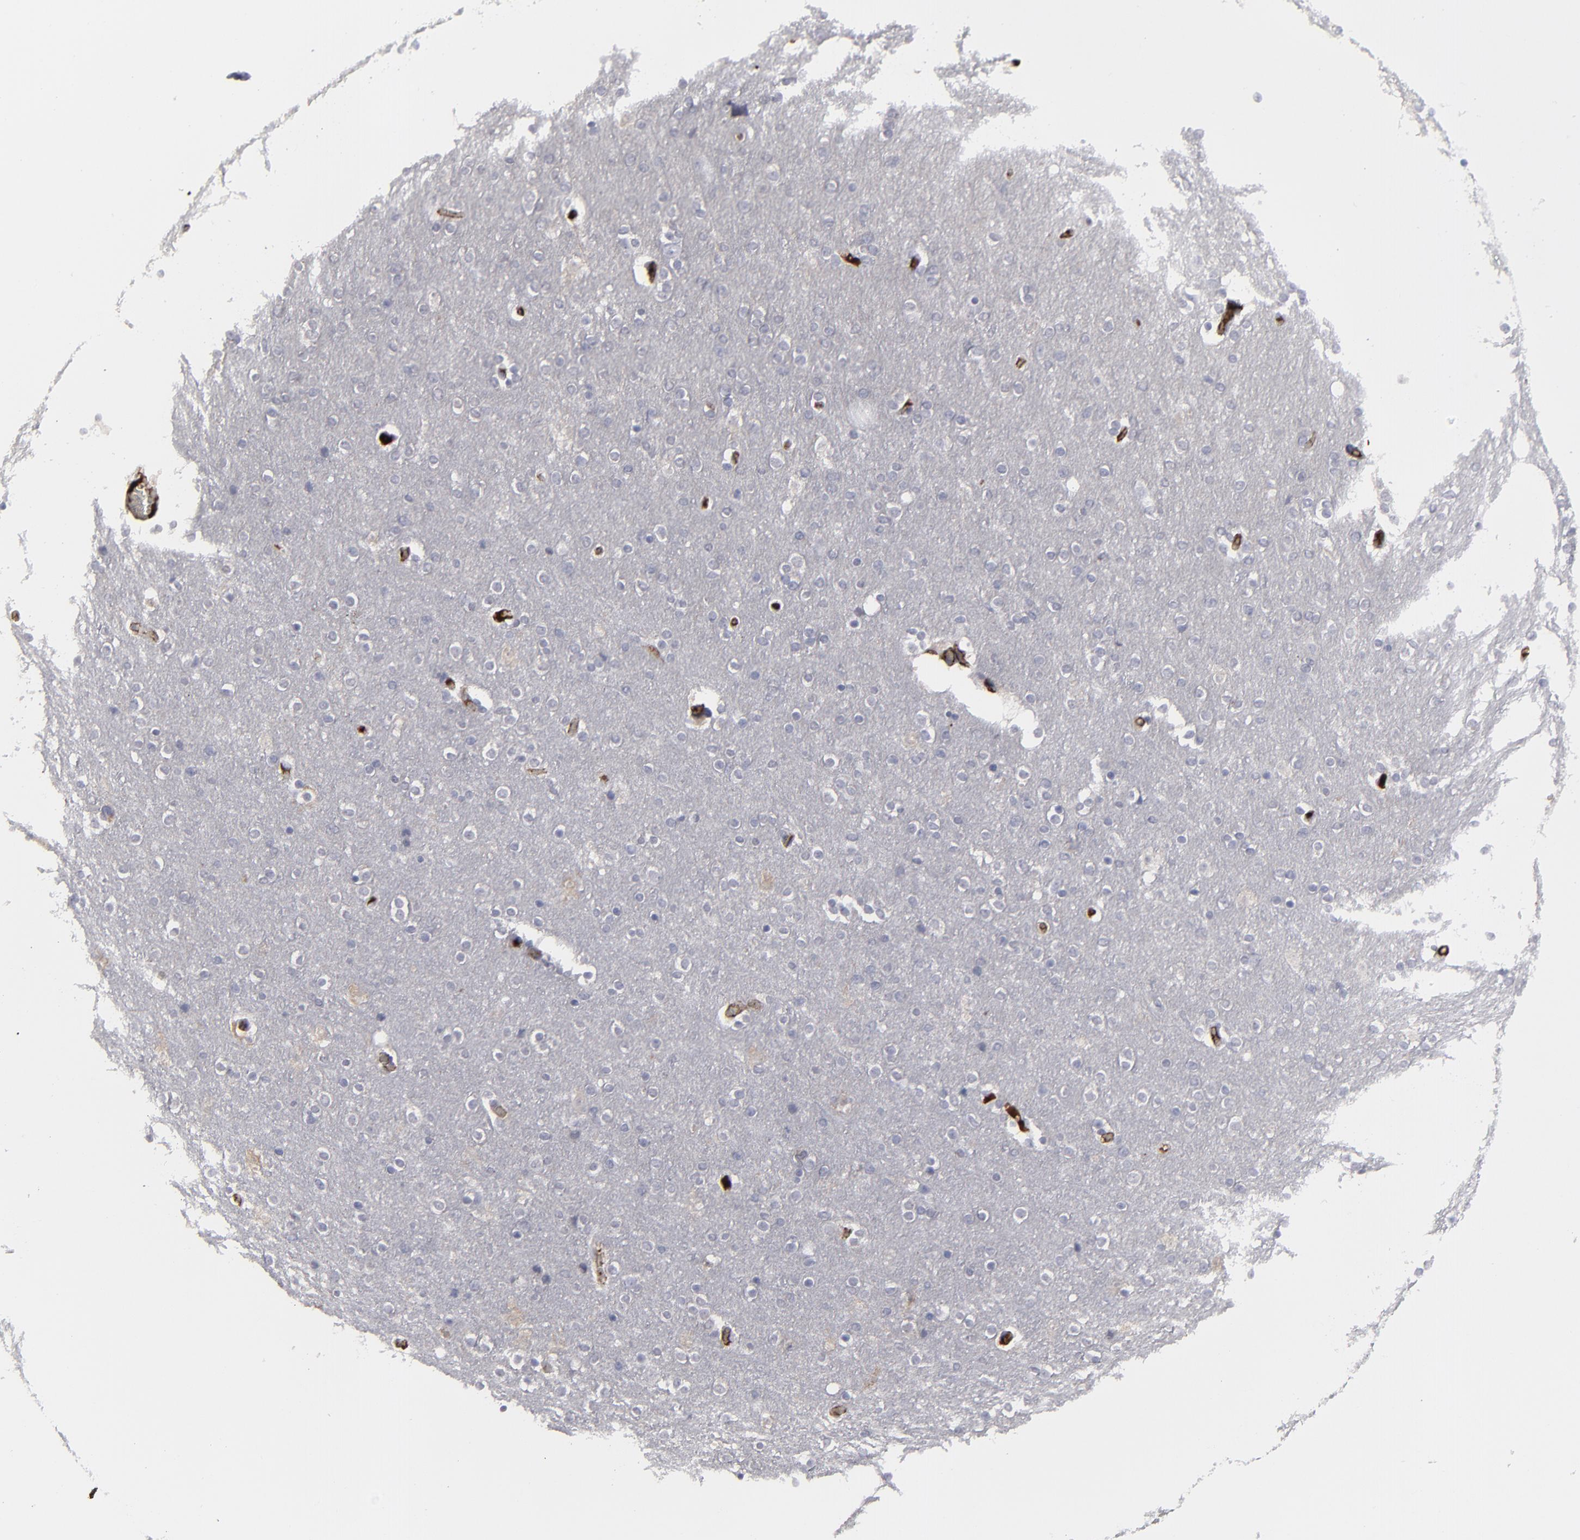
{"staining": {"intensity": "moderate", "quantity": "<25%", "location": "cytoplasmic/membranous"}, "tissue": "cerebral cortex", "cell_type": "Endothelial cells", "image_type": "normal", "snomed": [{"axis": "morphology", "description": "Normal tissue, NOS"}, {"axis": "topography", "description": "Cerebral cortex"}], "caption": "The histopathology image displays immunohistochemical staining of unremarkable cerebral cortex. There is moderate cytoplasmic/membranous expression is identified in approximately <25% of endothelial cells. The protein is shown in brown color, while the nuclei are stained blue.", "gene": "LRG1", "patient": {"sex": "female", "age": 54}}